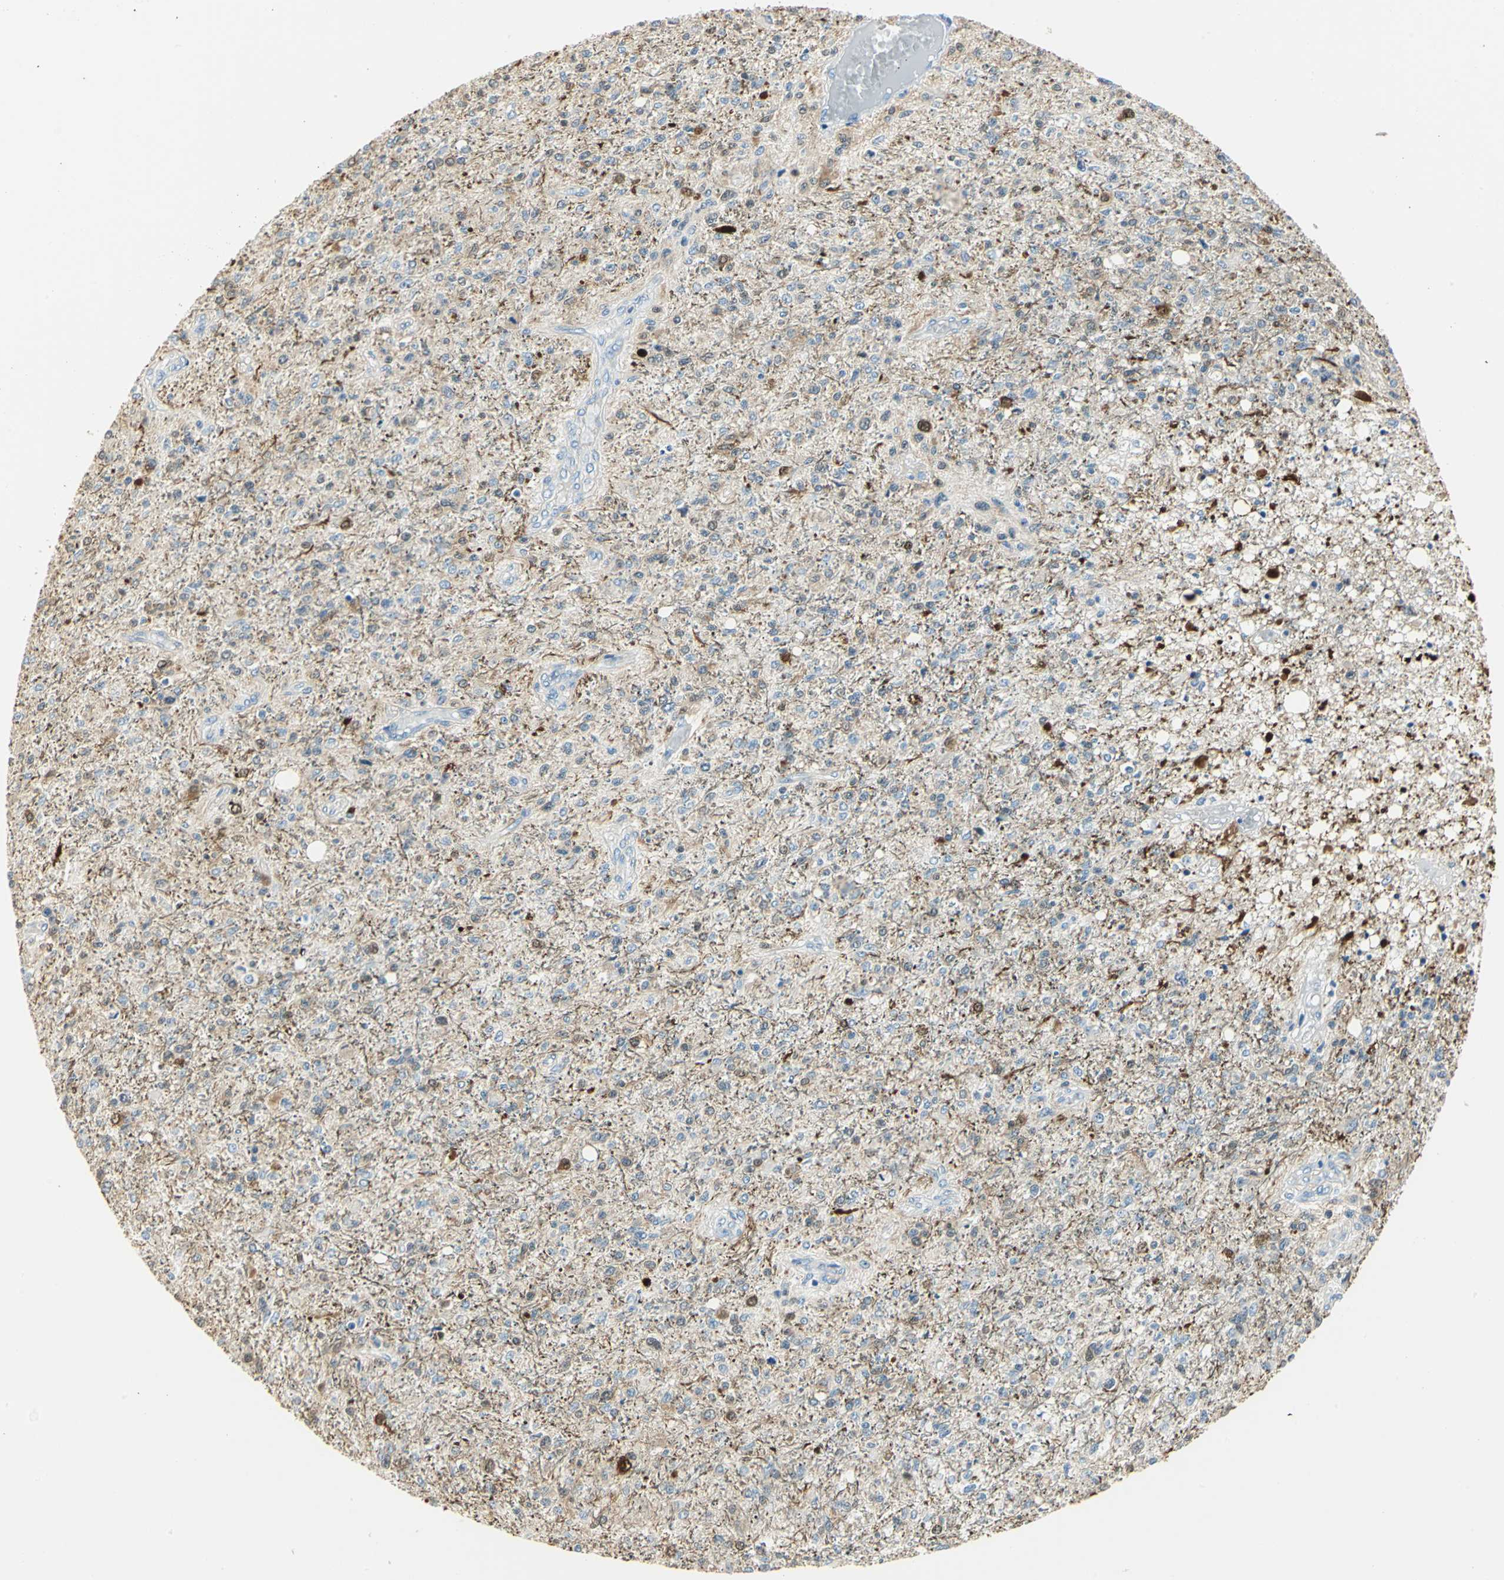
{"staining": {"intensity": "moderate", "quantity": "25%-75%", "location": "cytoplasmic/membranous,nuclear"}, "tissue": "glioma", "cell_type": "Tumor cells", "image_type": "cancer", "snomed": [{"axis": "morphology", "description": "Glioma, malignant, High grade"}, {"axis": "topography", "description": "Cerebral cortex"}], "caption": "Glioma stained with DAB IHC displays medium levels of moderate cytoplasmic/membranous and nuclear expression in approximately 25%-75% of tumor cells.", "gene": "UCHL1", "patient": {"sex": "male", "age": 76}}